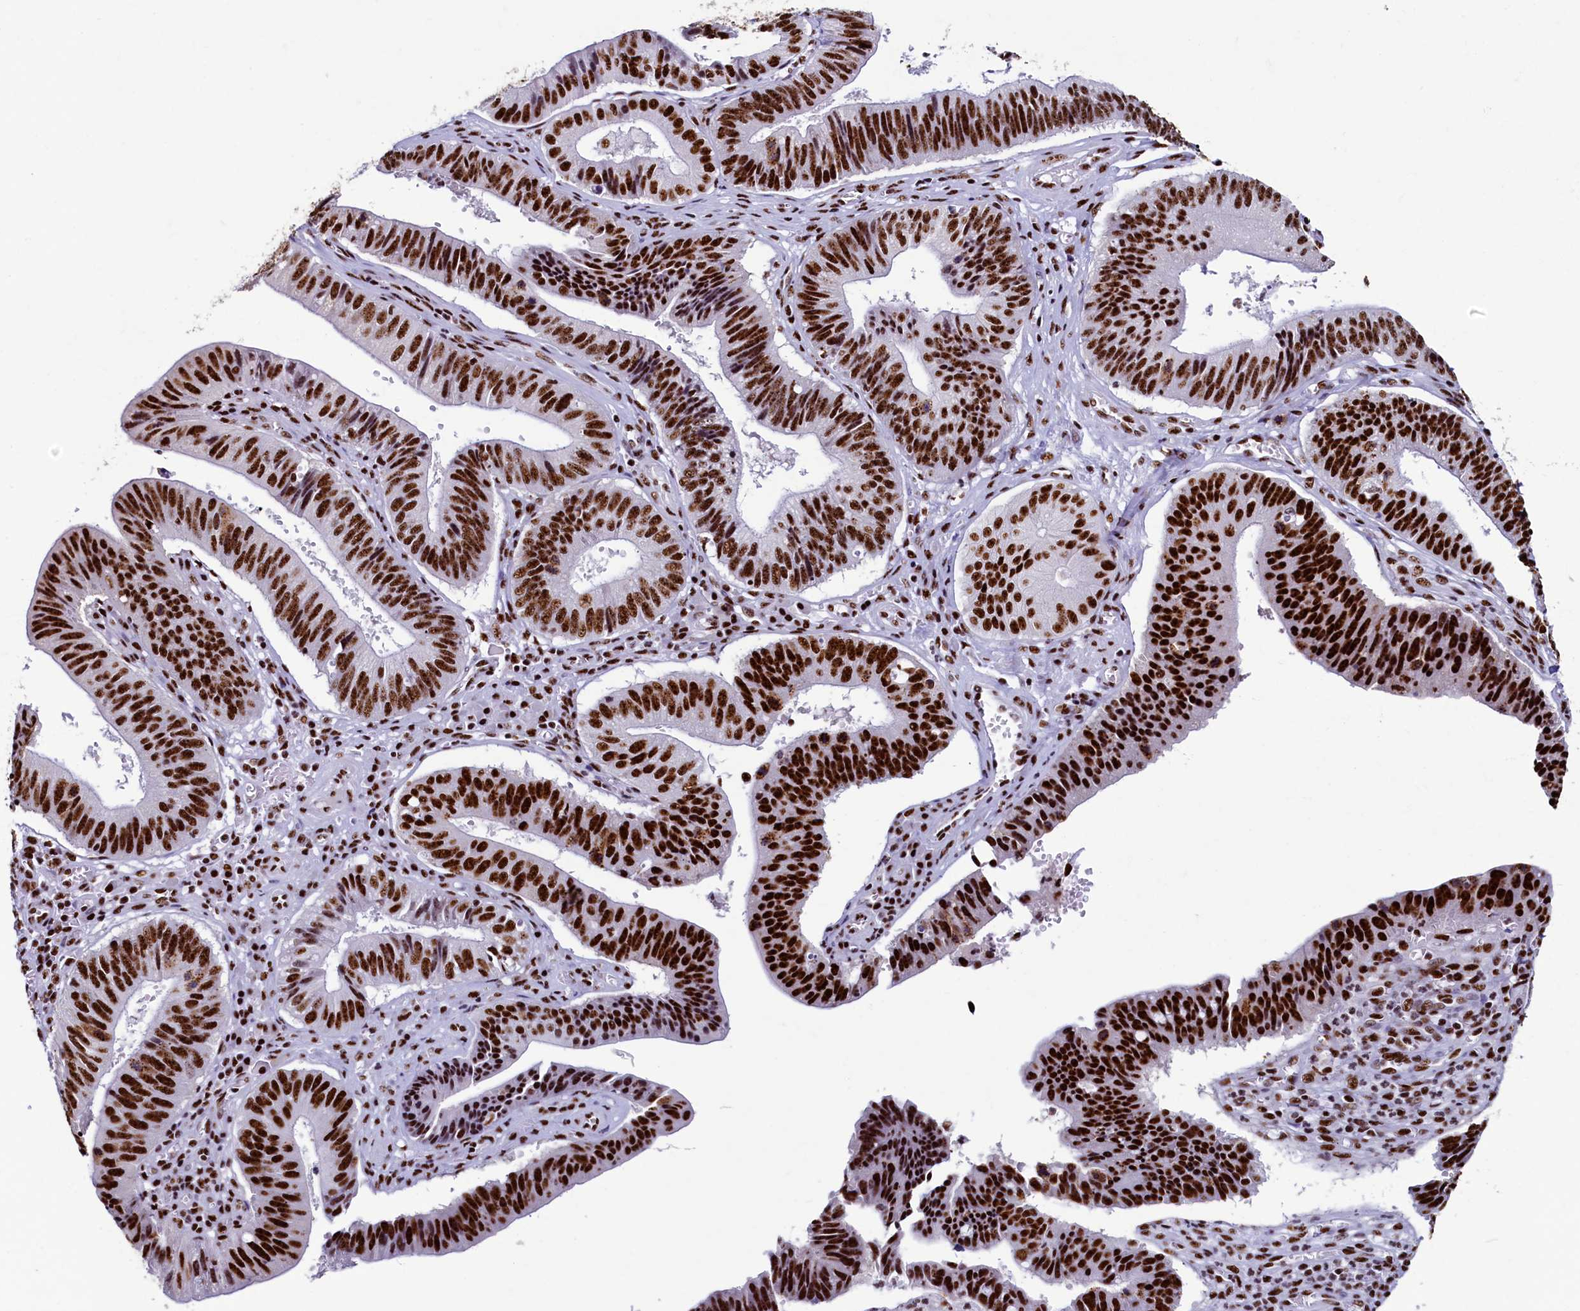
{"staining": {"intensity": "strong", "quantity": ">75%", "location": "nuclear"}, "tissue": "stomach cancer", "cell_type": "Tumor cells", "image_type": "cancer", "snomed": [{"axis": "morphology", "description": "Adenocarcinoma, NOS"}, {"axis": "topography", "description": "Stomach"}], "caption": "Immunohistochemical staining of stomach adenocarcinoma demonstrates strong nuclear protein expression in approximately >75% of tumor cells.", "gene": "SRRM2", "patient": {"sex": "male", "age": 59}}